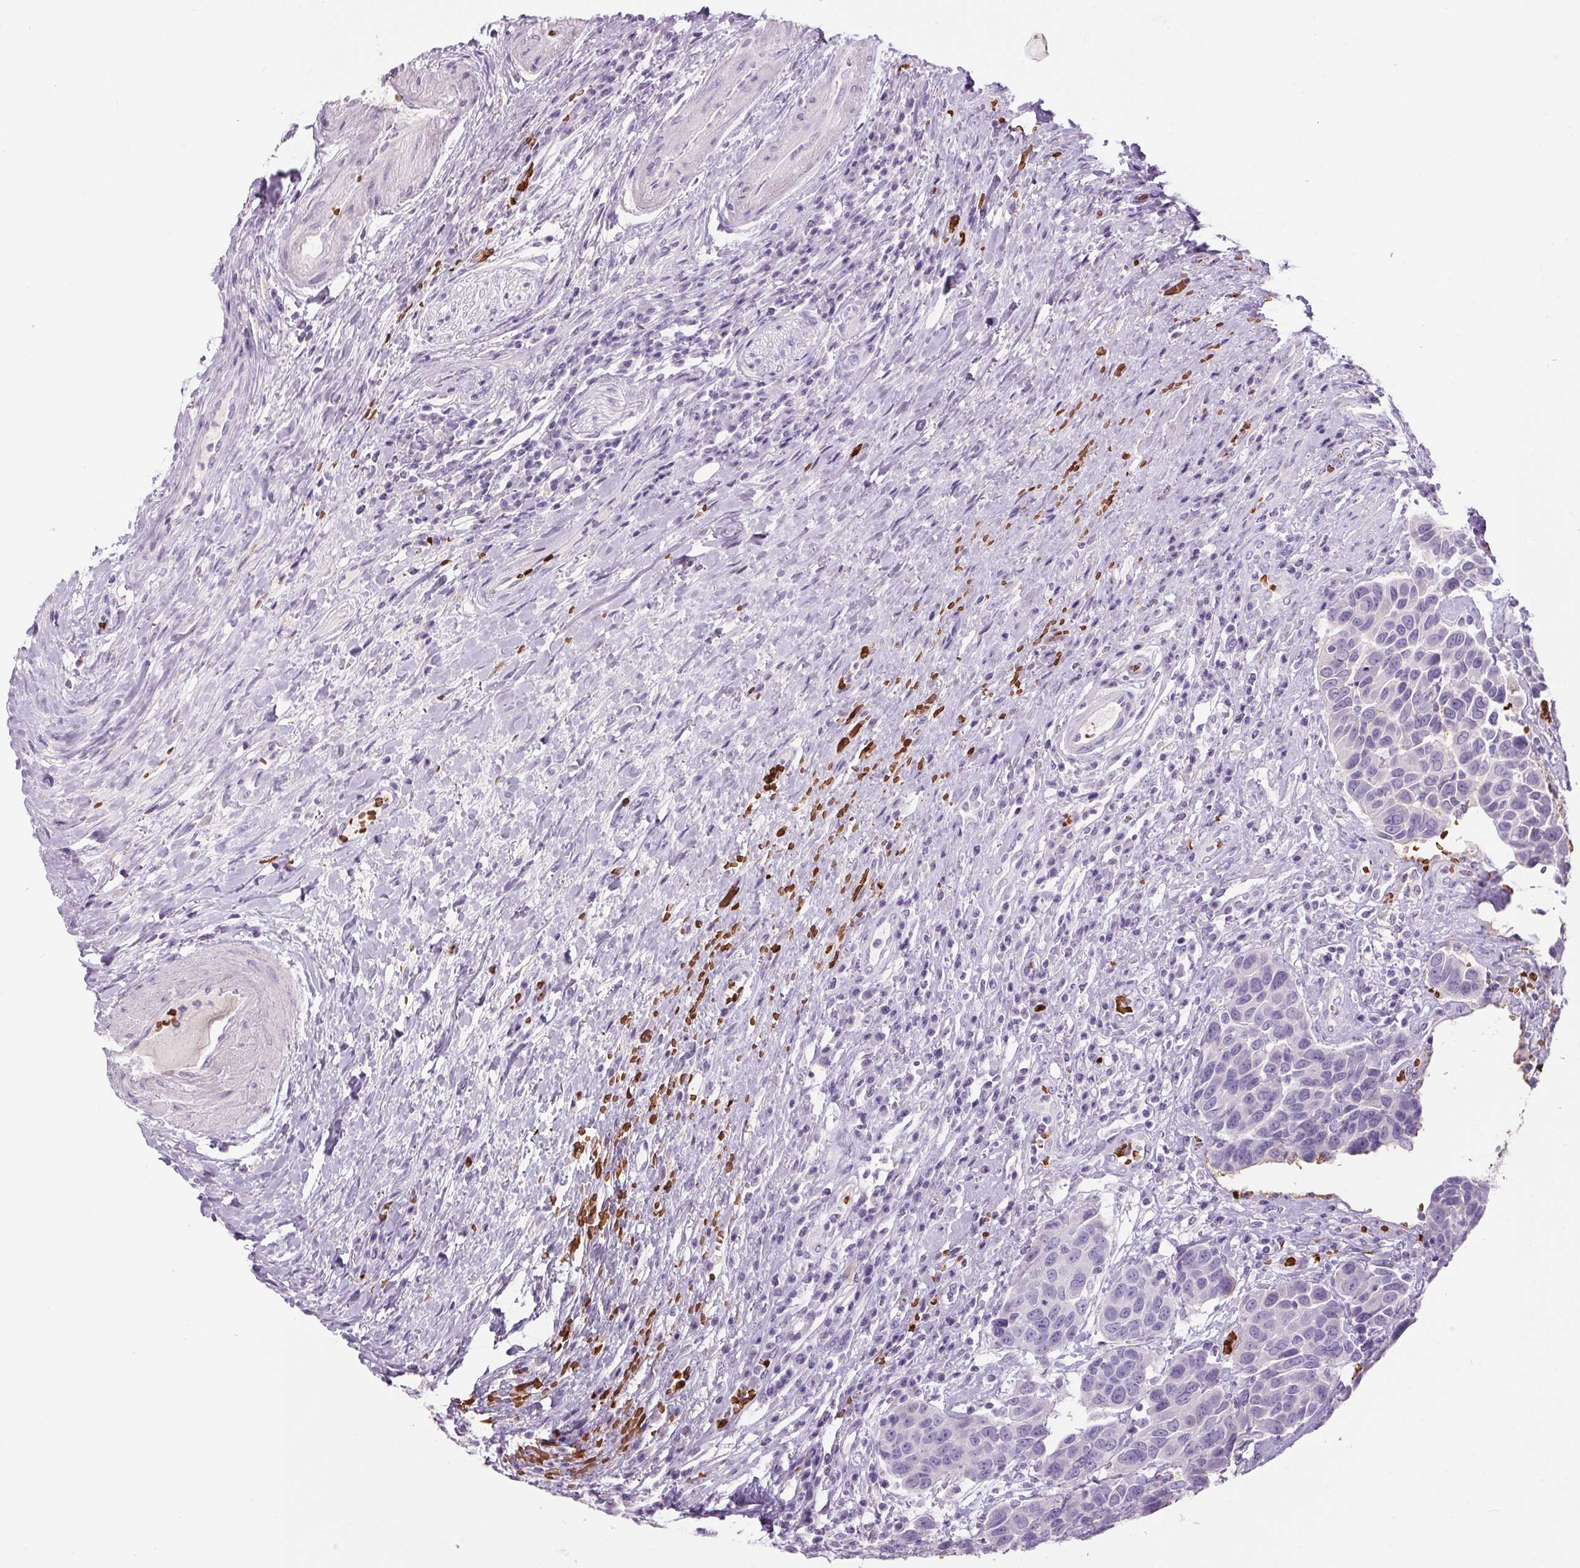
{"staining": {"intensity": "negative", "quantity": "none", "location": "none"}, "tissue": "urothelial cancer", "cell_type": "Tumor cells", "image_type": "cancer", "snomed": [{"axis": "morphology", "description": "Urothelial carcinoma, High grade"}, {"axis": "topography", "description": "Urinary bladder"}], "caption": "Tumor cells show no significant protein staining in high-grade urothelial carcinoma.", "gene": "HBQ1", "patient": {"sex": "female", "age": 70}}